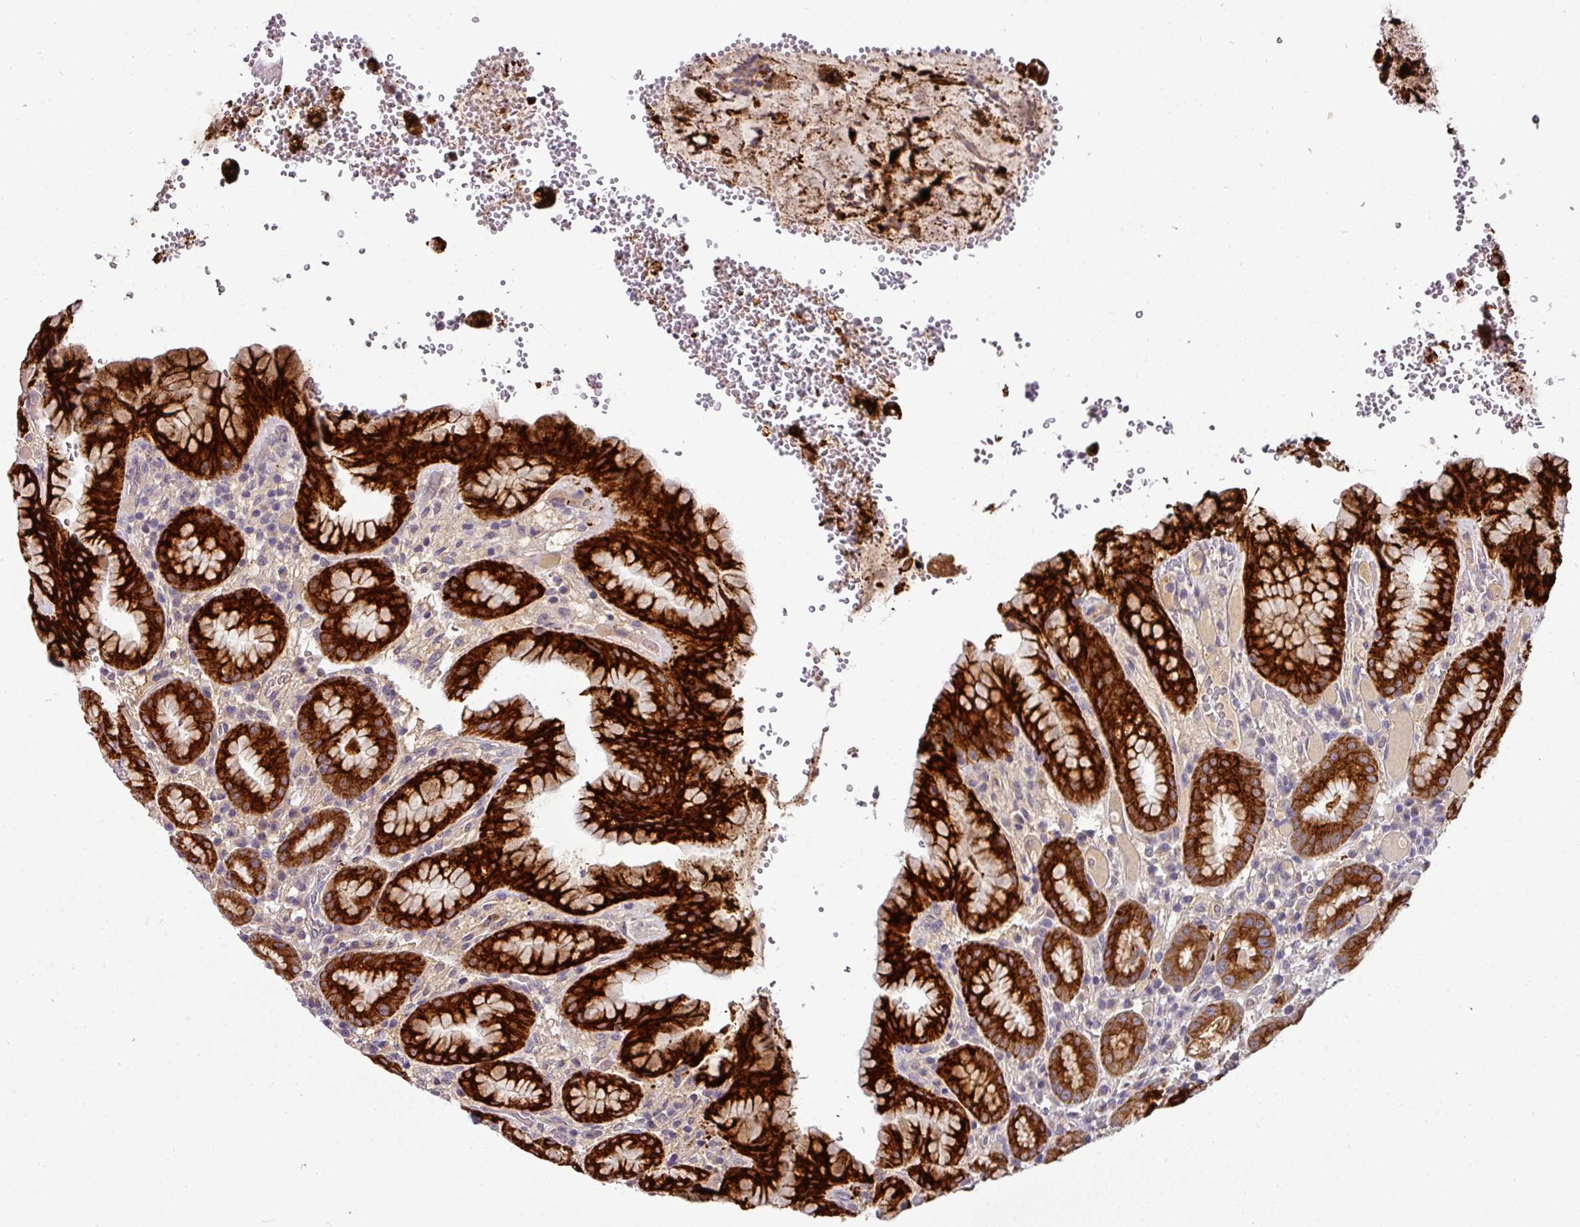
{"staining": {"intensity": "strong", "quantity": ">75%", "location": "cytoplasmic/membranous"}, "tissue": "stomach", "cell_type": "Glandular cells", "image_type": "normal", "snomed": [{"axis": "morphology", "description": "Normal tissue, NOS"}, {"axis": "topography", "description": "Stomach, upper"}], "caption": "Immunohistochemical staining of benign stomach demonstrates high levels of strong cytoplasmic/membranous staining in about >75% of glandular cells.", "gene": "NAPSA", "patient": {"sex": "male", "age": 52}}